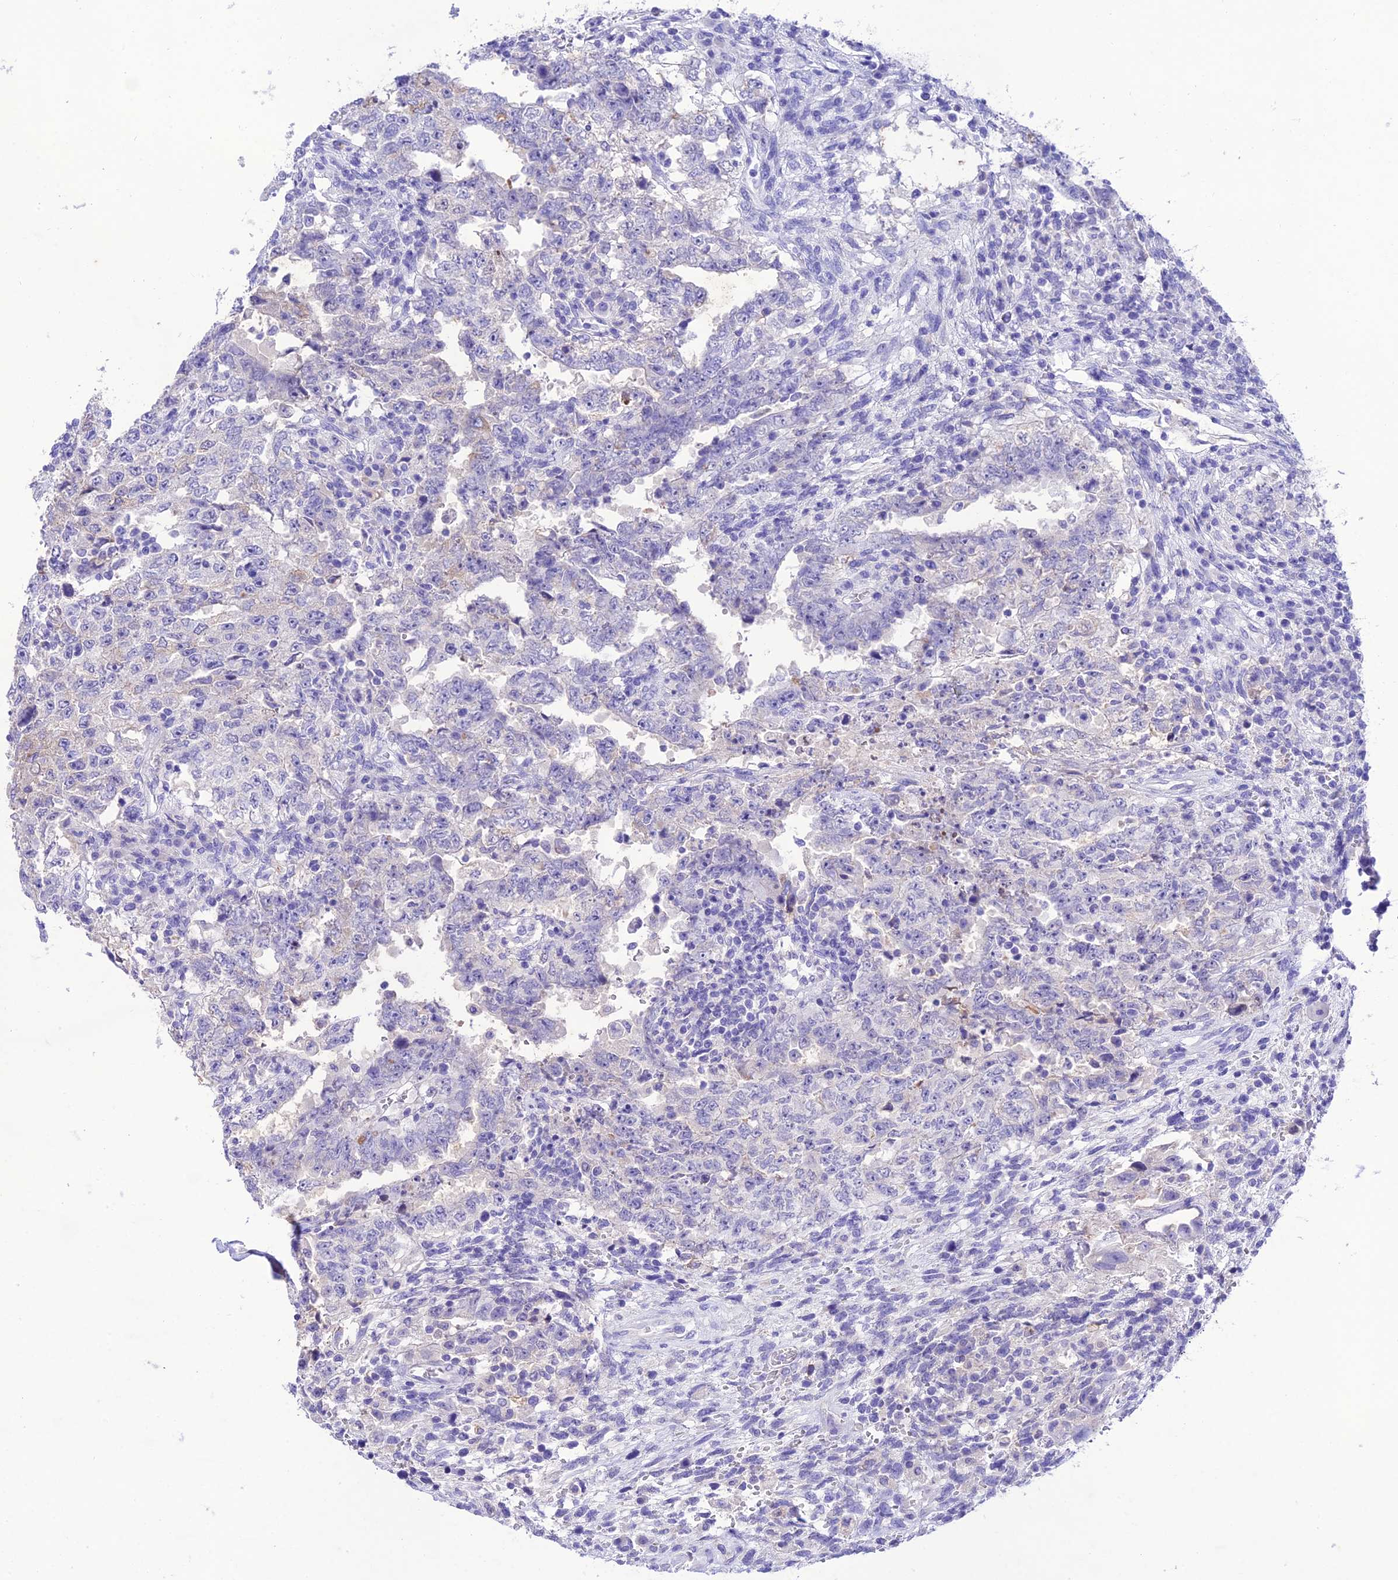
{"staining": {"intensity": "negative", "quantity": "none", "location": "none"}, "tissue": "testis cancer", "cell_type": "Tumor cells", "image_type": "cancer", "snomed": [{"axis": "morphology", "description": "Carcinoma, Embryonal, NOS"}, {"axis": "topography", "description": "Testis"}], "caption": "The IHC photomicrograph has no significant staining in tumor cells of testis cancer (embryonal carcinoma) tissue.", "gene": "NLRP6", "patient": {"sex": "male", "age": 26}}